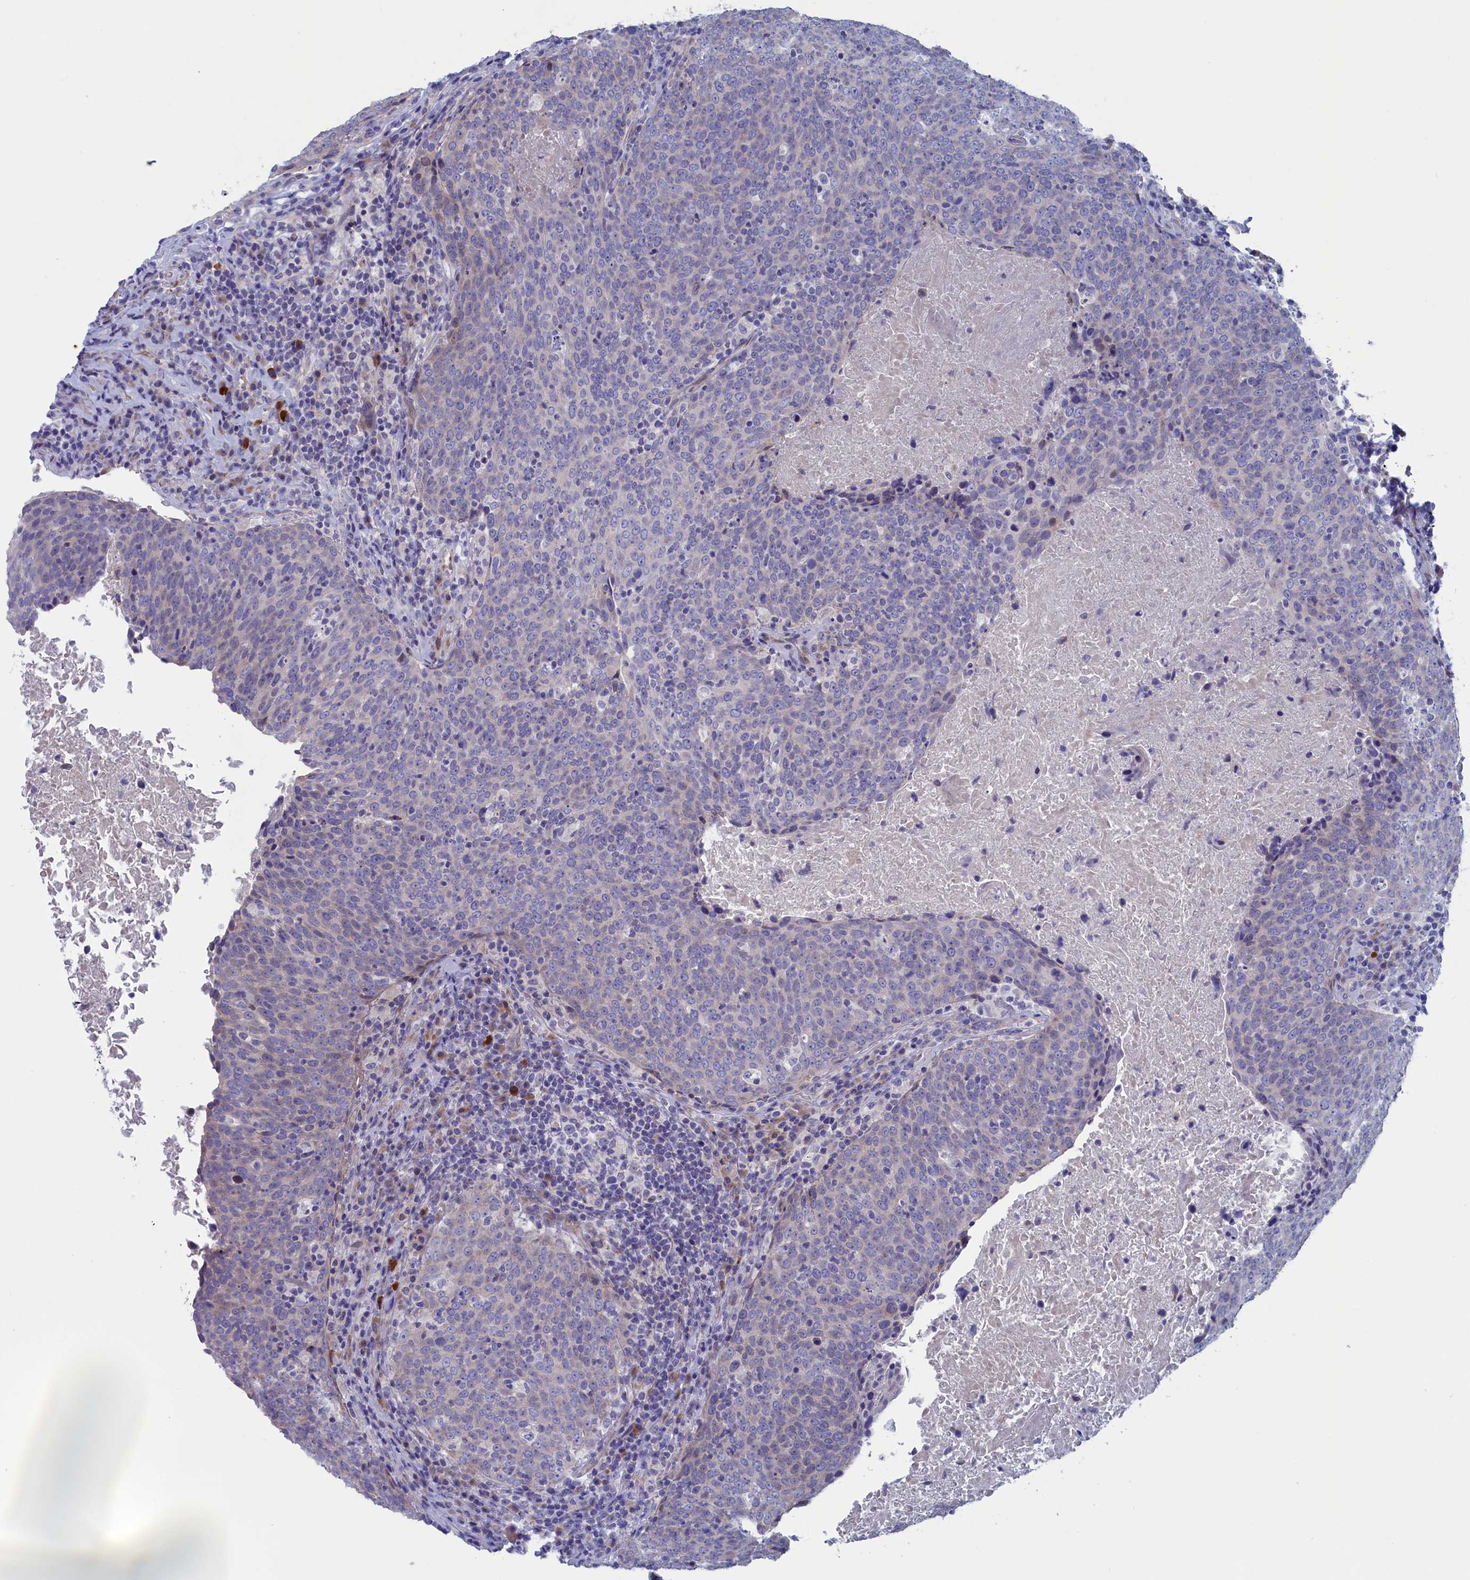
{"staining": {"intensity": "negative", "quantity": "none", "location": "none"}, "tissue": "head and neck cancer", "cell_type": "Tumor cells", "image_type": "cancer", "snomed": [{"axis": "morphology", "description": "Squamous cell carcinoma, NOS"}, {"axis": "morphology", "description": "Squamous cell carcinoma, metastatic, NOS"}, {"axis": "topography", "description": "Lymph node"}, {"axis": "topography", "description": "Head-Neck"}], "caption": "Immunohistochemistry photomicrograph of neoplastic tissue: human head and neck cancer stained with DAB (3,3'-diaminobenzidine) exhibits no significant protein expression in tumor cells. The staining is performed using DAB (3,3'-diaminobenzidine) brown chromogen with nuclei counter-stained in using hematoxylin.", "gene": "NIBAN3", "patient": {"sex": "male", "age": 62}}